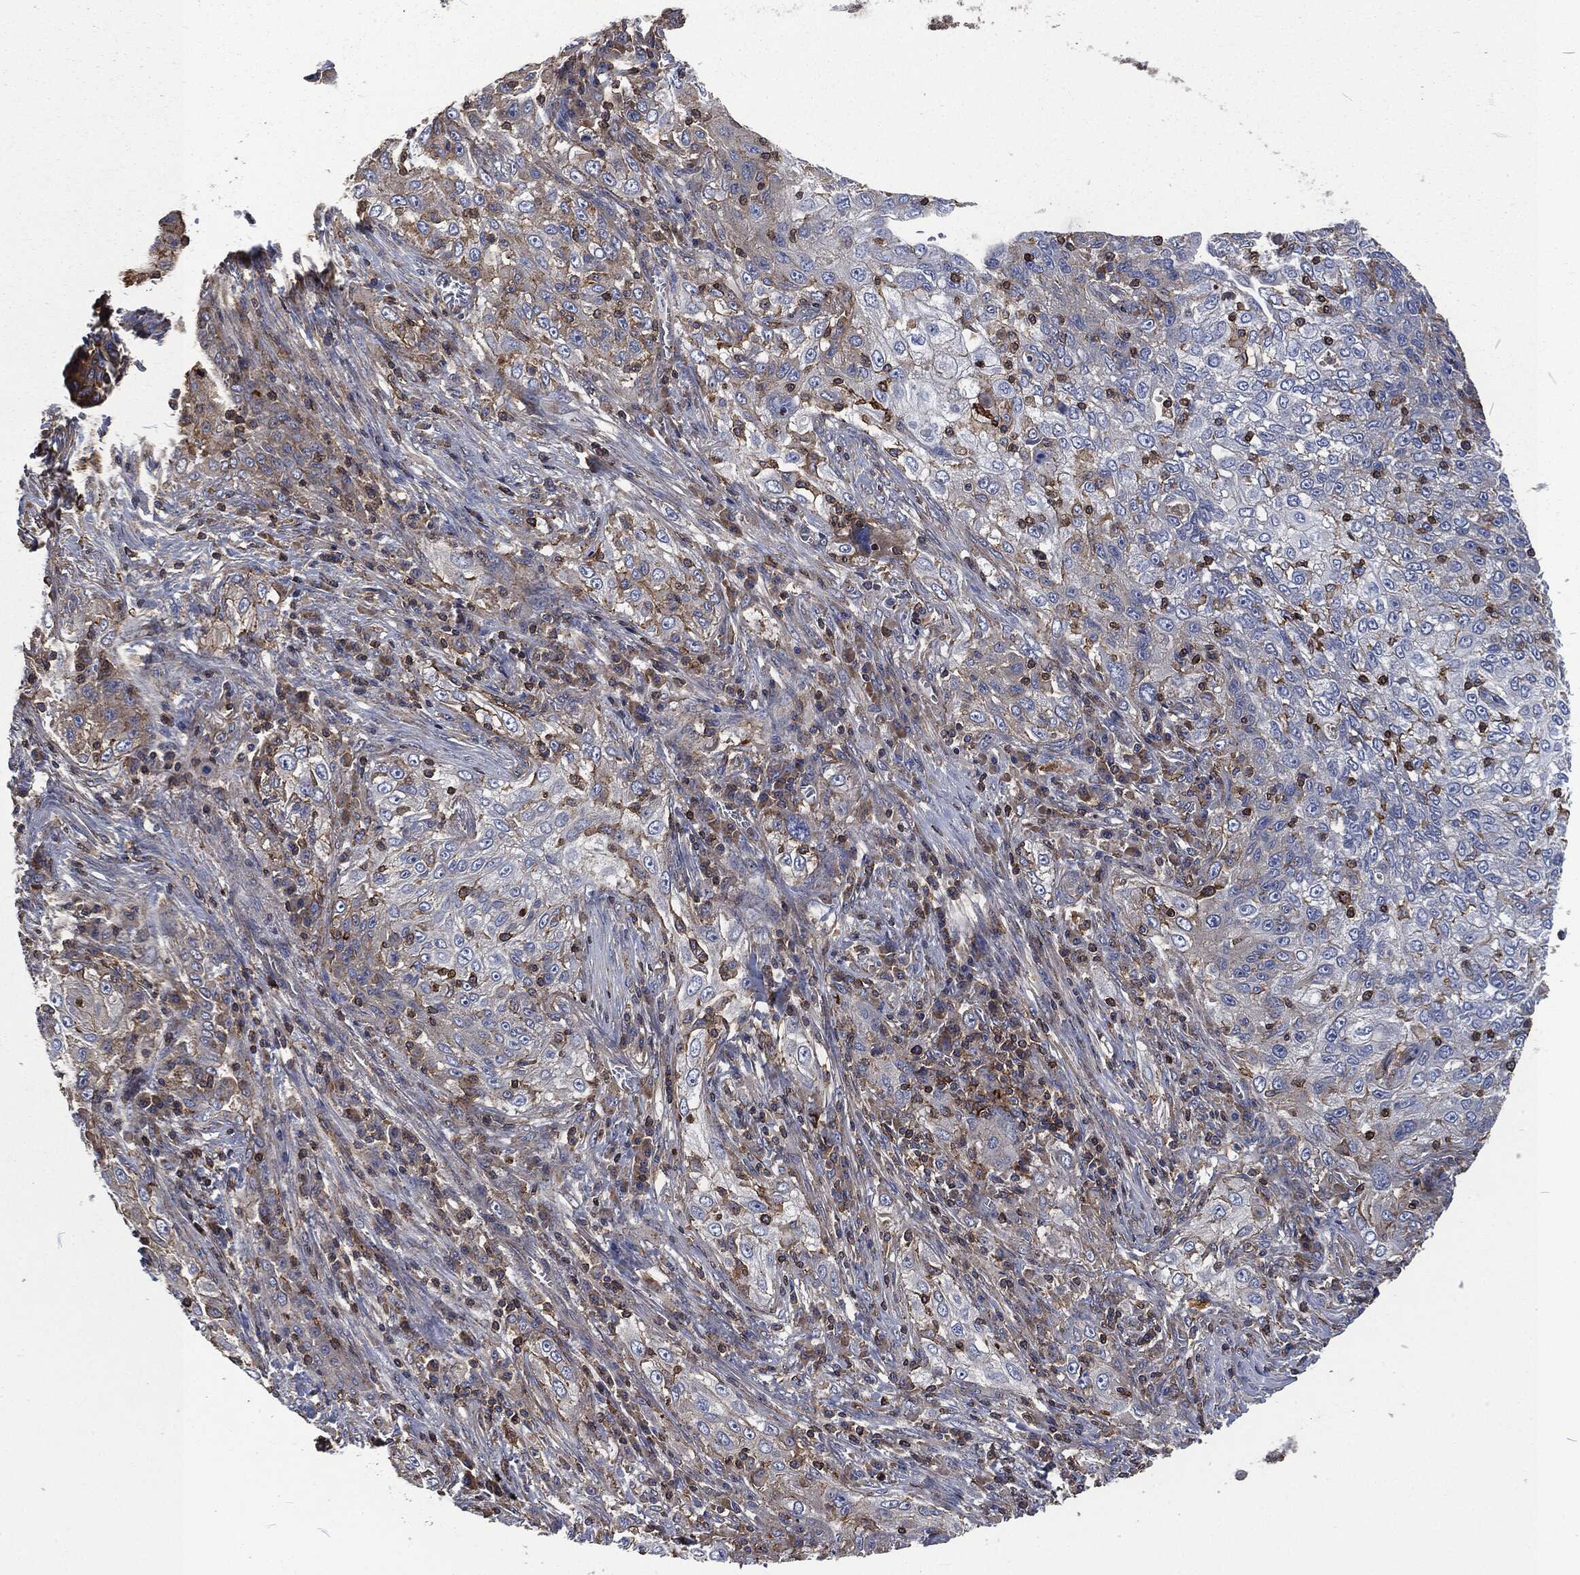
{"staining": {"intensity": "negative", "quantity": "none", "location": "none"}, "tissue": "lung cancer", "cell_type": "Tumor cells", "image_type": "cancer", "snomed": [{"axis": "morphology", "description": "Squamous cell carcinoma, NOS"}, {"axis": "topography", "description": "Lung"}], "caption": "A micrograph of lung cancer (squamous cell carcinoma) stained for a protein reveals no brown staining in tumor cells.", "gene": "LGALS9", "patient": {"sex": "female", "age": 69}}